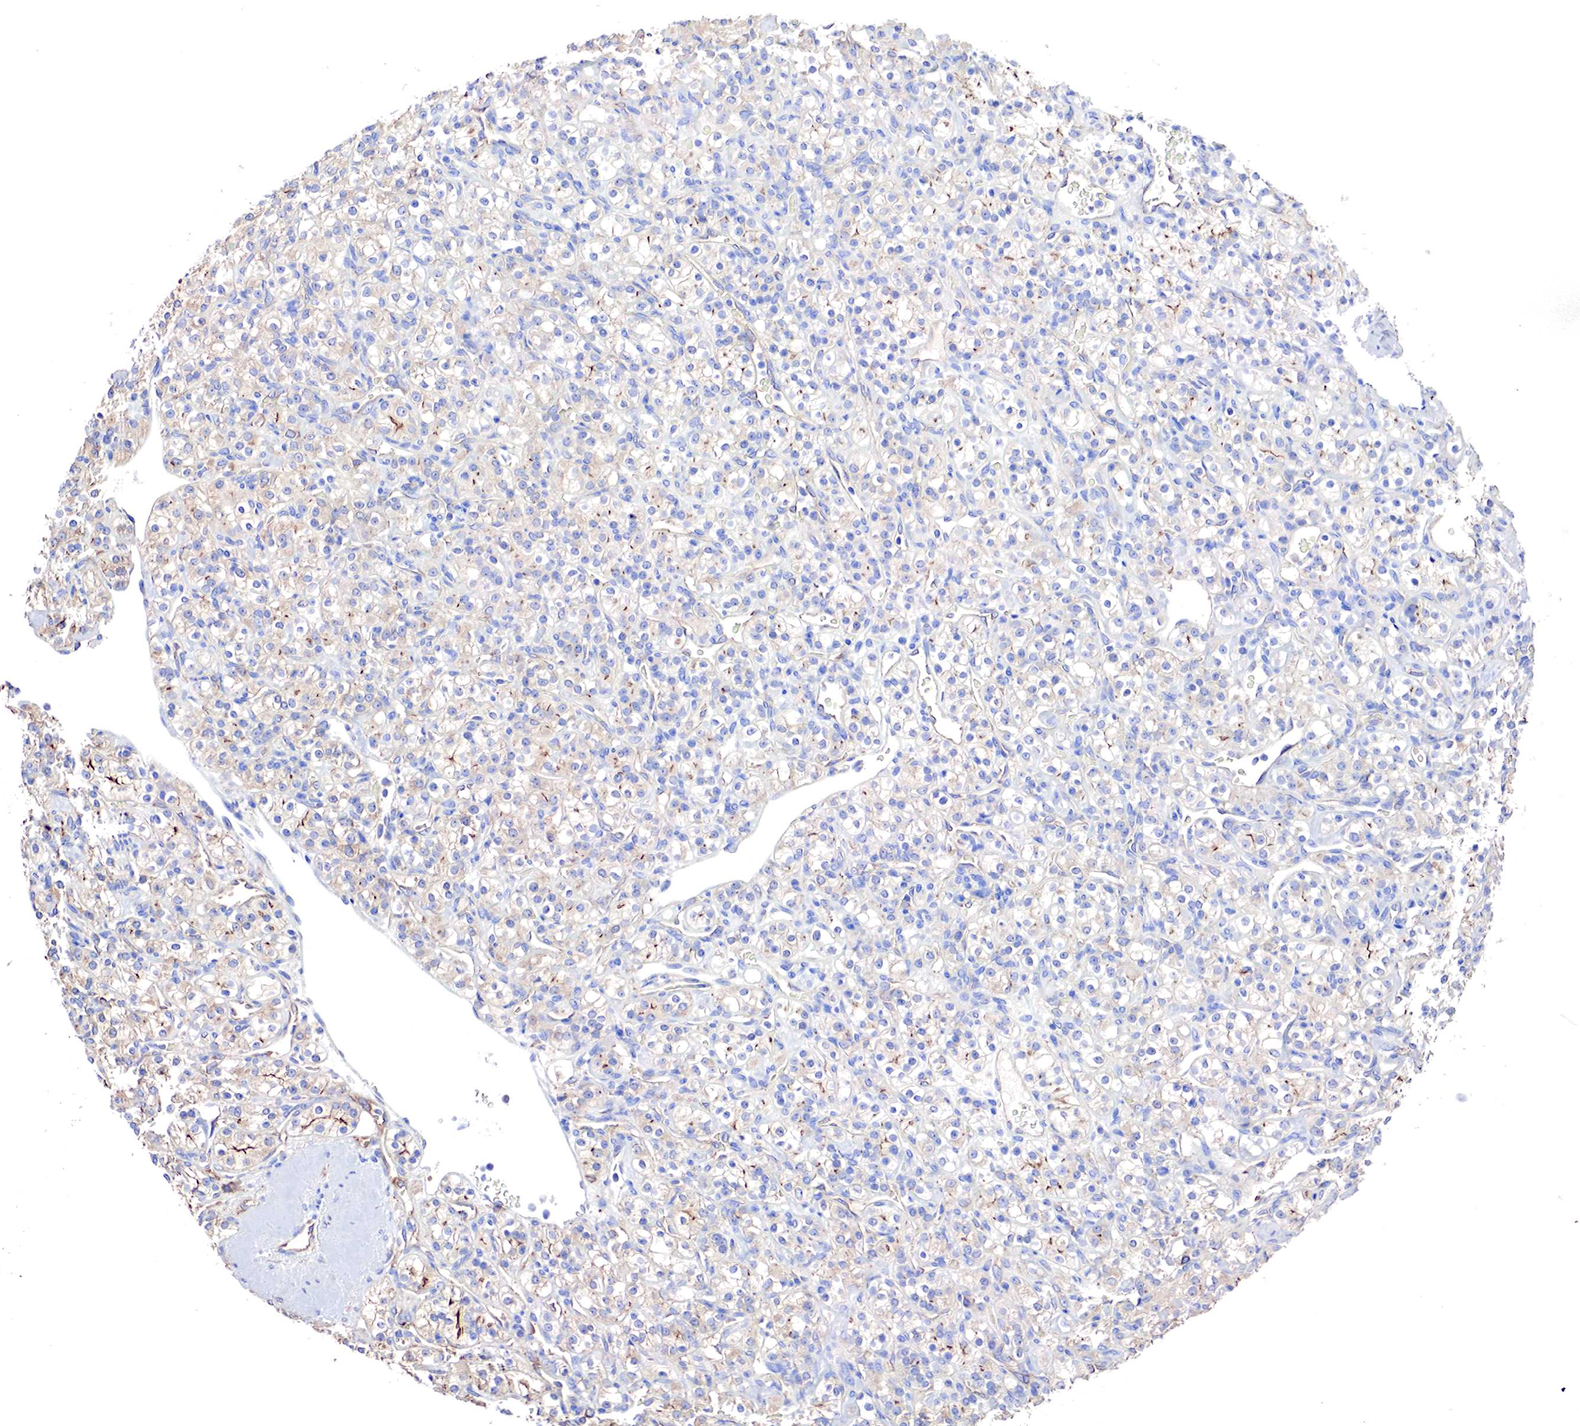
{"staining": {"intensity": "weak", "quantity": "<25%", "location": "cytoplasmic/membranous"}, "tissue": "renal cancer", "cell_type": "Tumor cells", "image_type": "cancer", "snomed": [{"axis": "morphology", "description": "Adenocarcinoma, NOS"}, {"axis": "topography", "description": "Kidney"}], "caption": "Immunohistochemical staining of renal cancer (adenocarcinoma) shows no significant expression in tumor cells.", "gene": "RDX", "patient": {"sex": "male", "age": 77}}